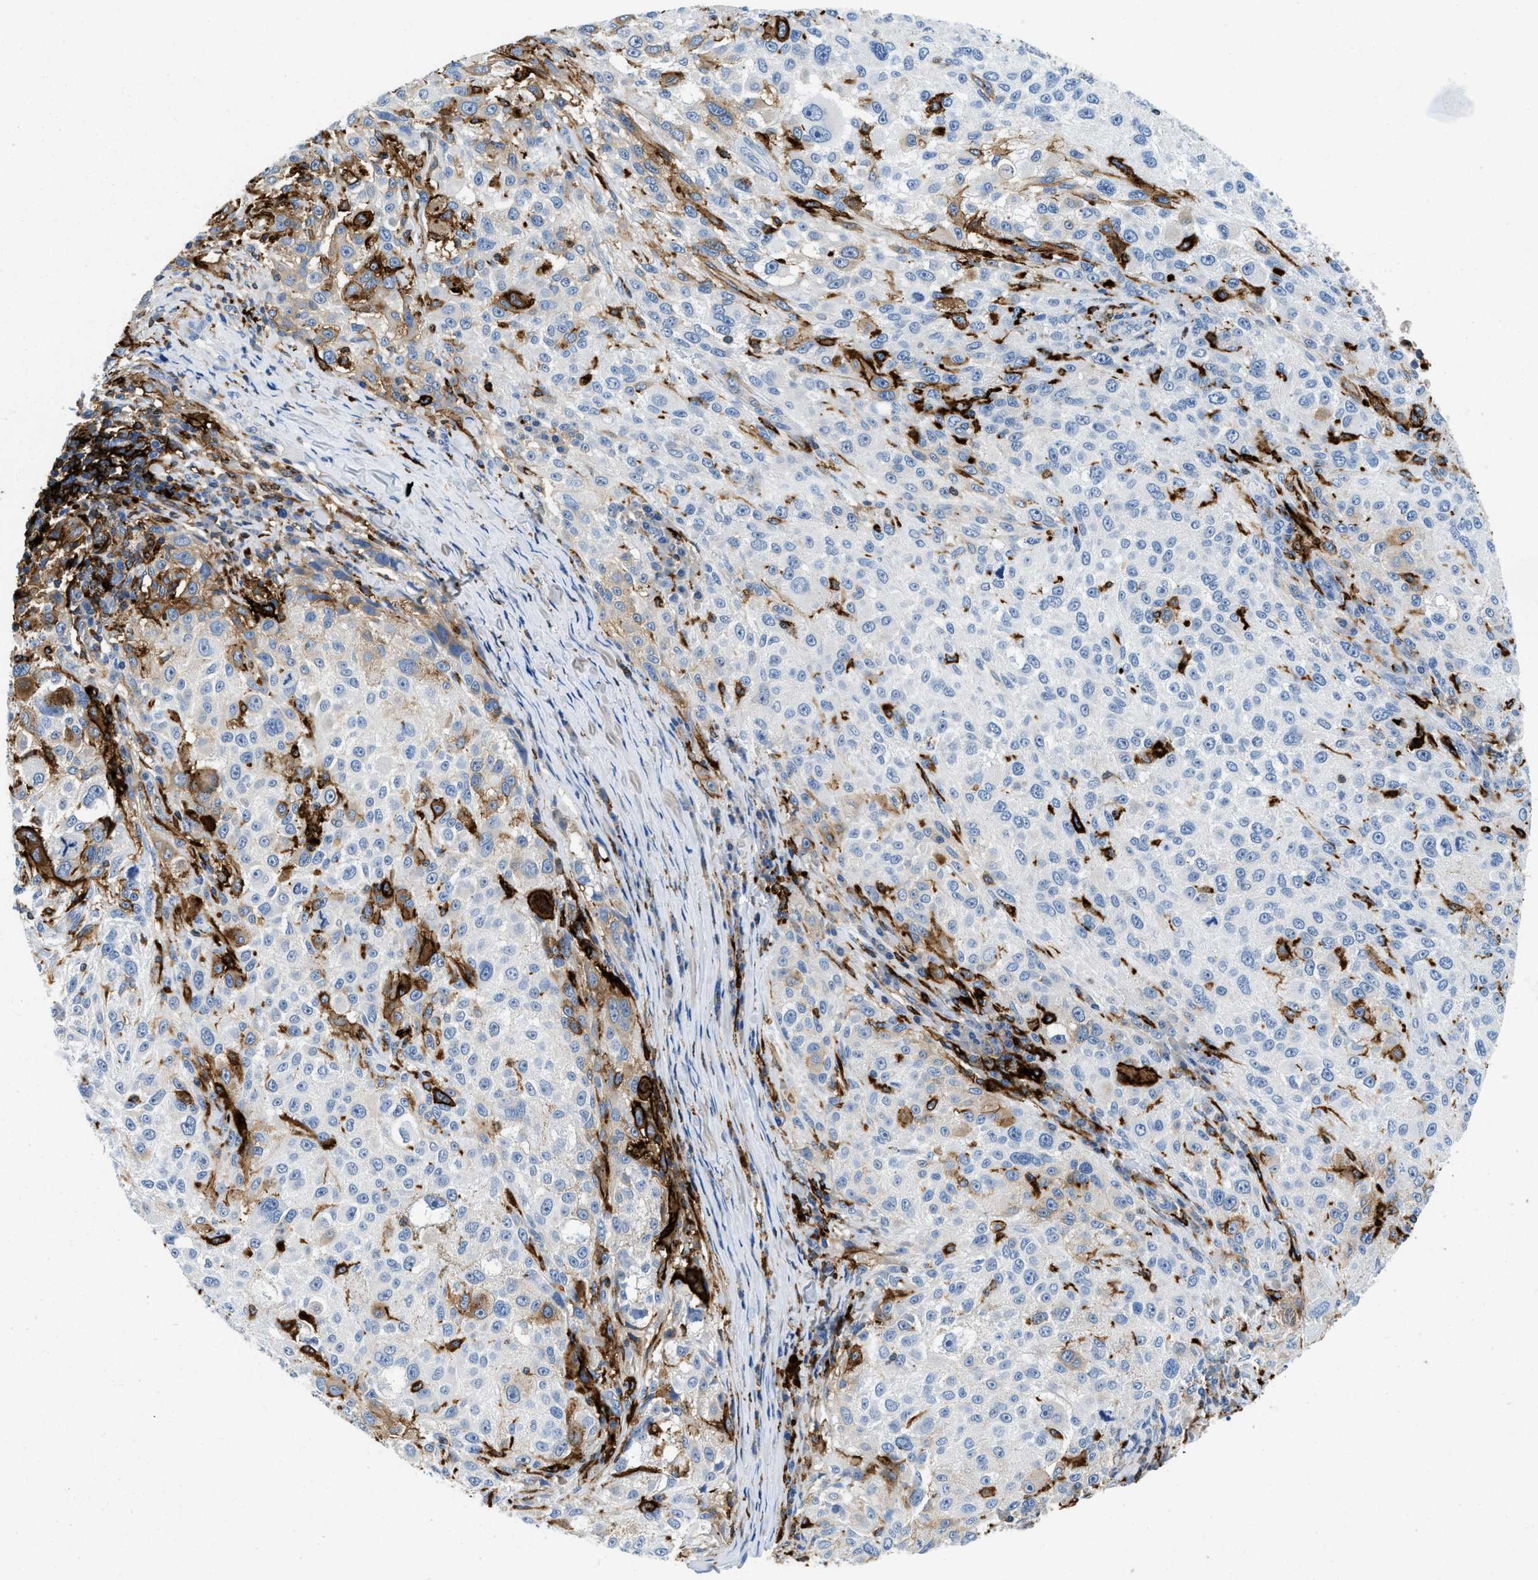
{"staining": {"intensity": "moderate", "quantity": "<25%", "location": "cytoplasmic/membranous"}, "tissue": "melanoma", "cell_type": "Tumor cells", "image_type": "cancer", "snomed": [{"axis": "morphology", "description": "Necrosis, NOS"}, {"axis": "morphology", "description": "Malignant melanoma, NOS"}, {"axis": "topography", "description": "Skin"}], "caption": "Immunohistochemical staining of malignant melanoma displays moderate cytoplasmic/membranous protein staining in approximately <25% of tumor cells.", "gene": "CD226", "patient": {"sex": "female", "age": 87}}